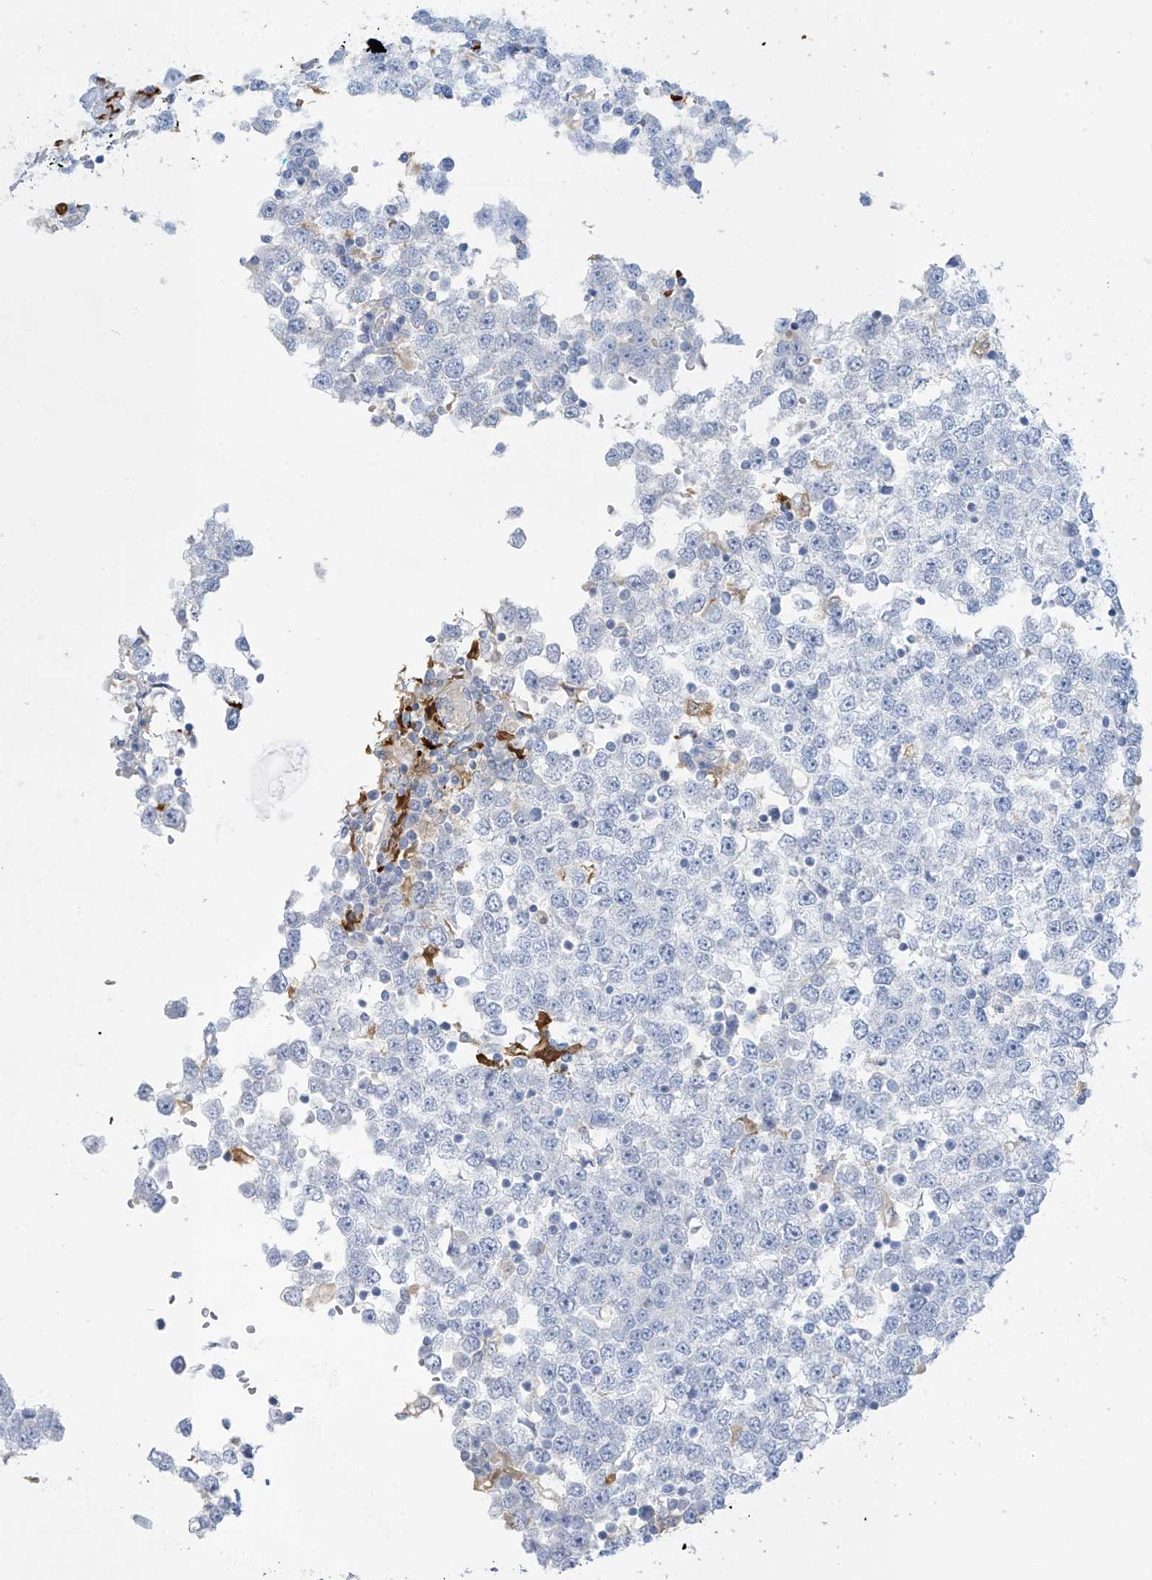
{"staining": {"intensity": "negative", "quantity": "none", "location": "none"}, "tissue": "testis cancer", "cell_type": "Tumor cells", "image_type": "cancer", "snomed": [{"axis": "morphology", "description": "Seminoma, NOS"}, {"axis": "topography", "description": "Testis"}], "caption": "A histopathology image of testis seminoma stained for a protein displays no brown staining in tumor cells.", "gene": "TRMT2B", "patient": {"sex": "male", "age": 65}}